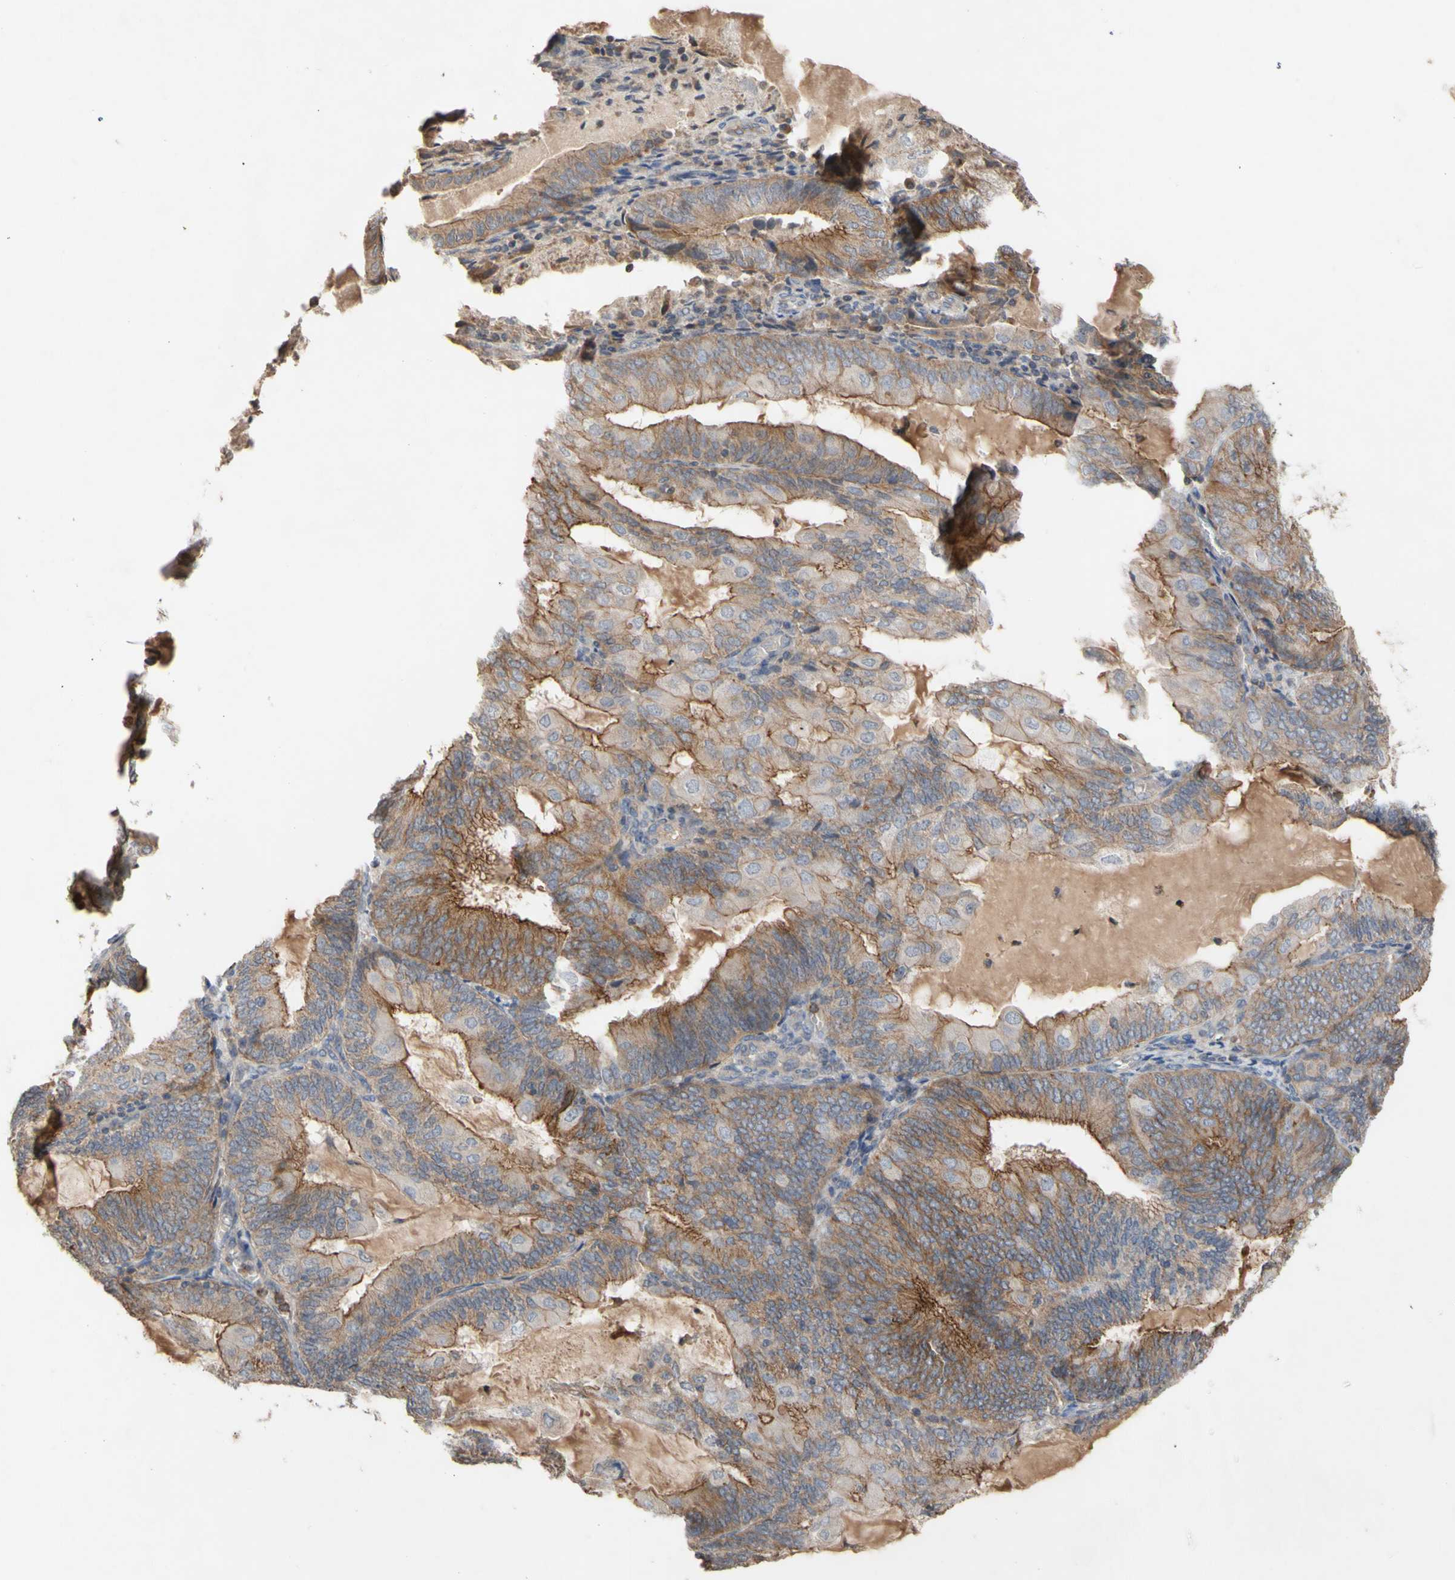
{"staining": {"intensity": "moderate", "quantity": ">75%", "location": "cytoplasmic/membranous"}, "tissue": "endometrial cancer", "cell_type": "Tumor cells", "image_type": "cancer", "snomed": [{"axis": "morphology", "description": "Adenocarcinoma, NOS"}, {"axis": "topography", "description": "Endometrium"}], "caption": "Immunohistochemistry micrograph of neoplastic tissue: adenocarcinoma (endometrial) stained using immunohistochemistry exhibits medium levels of moderate protein expression localized specifically in the cytoplasmic/membranous of tumor cells, appearing as a cytoplasmic/membranous brown color.", "gene": "NECTIN3", "patient": {"sex": "female", "age": 81}}